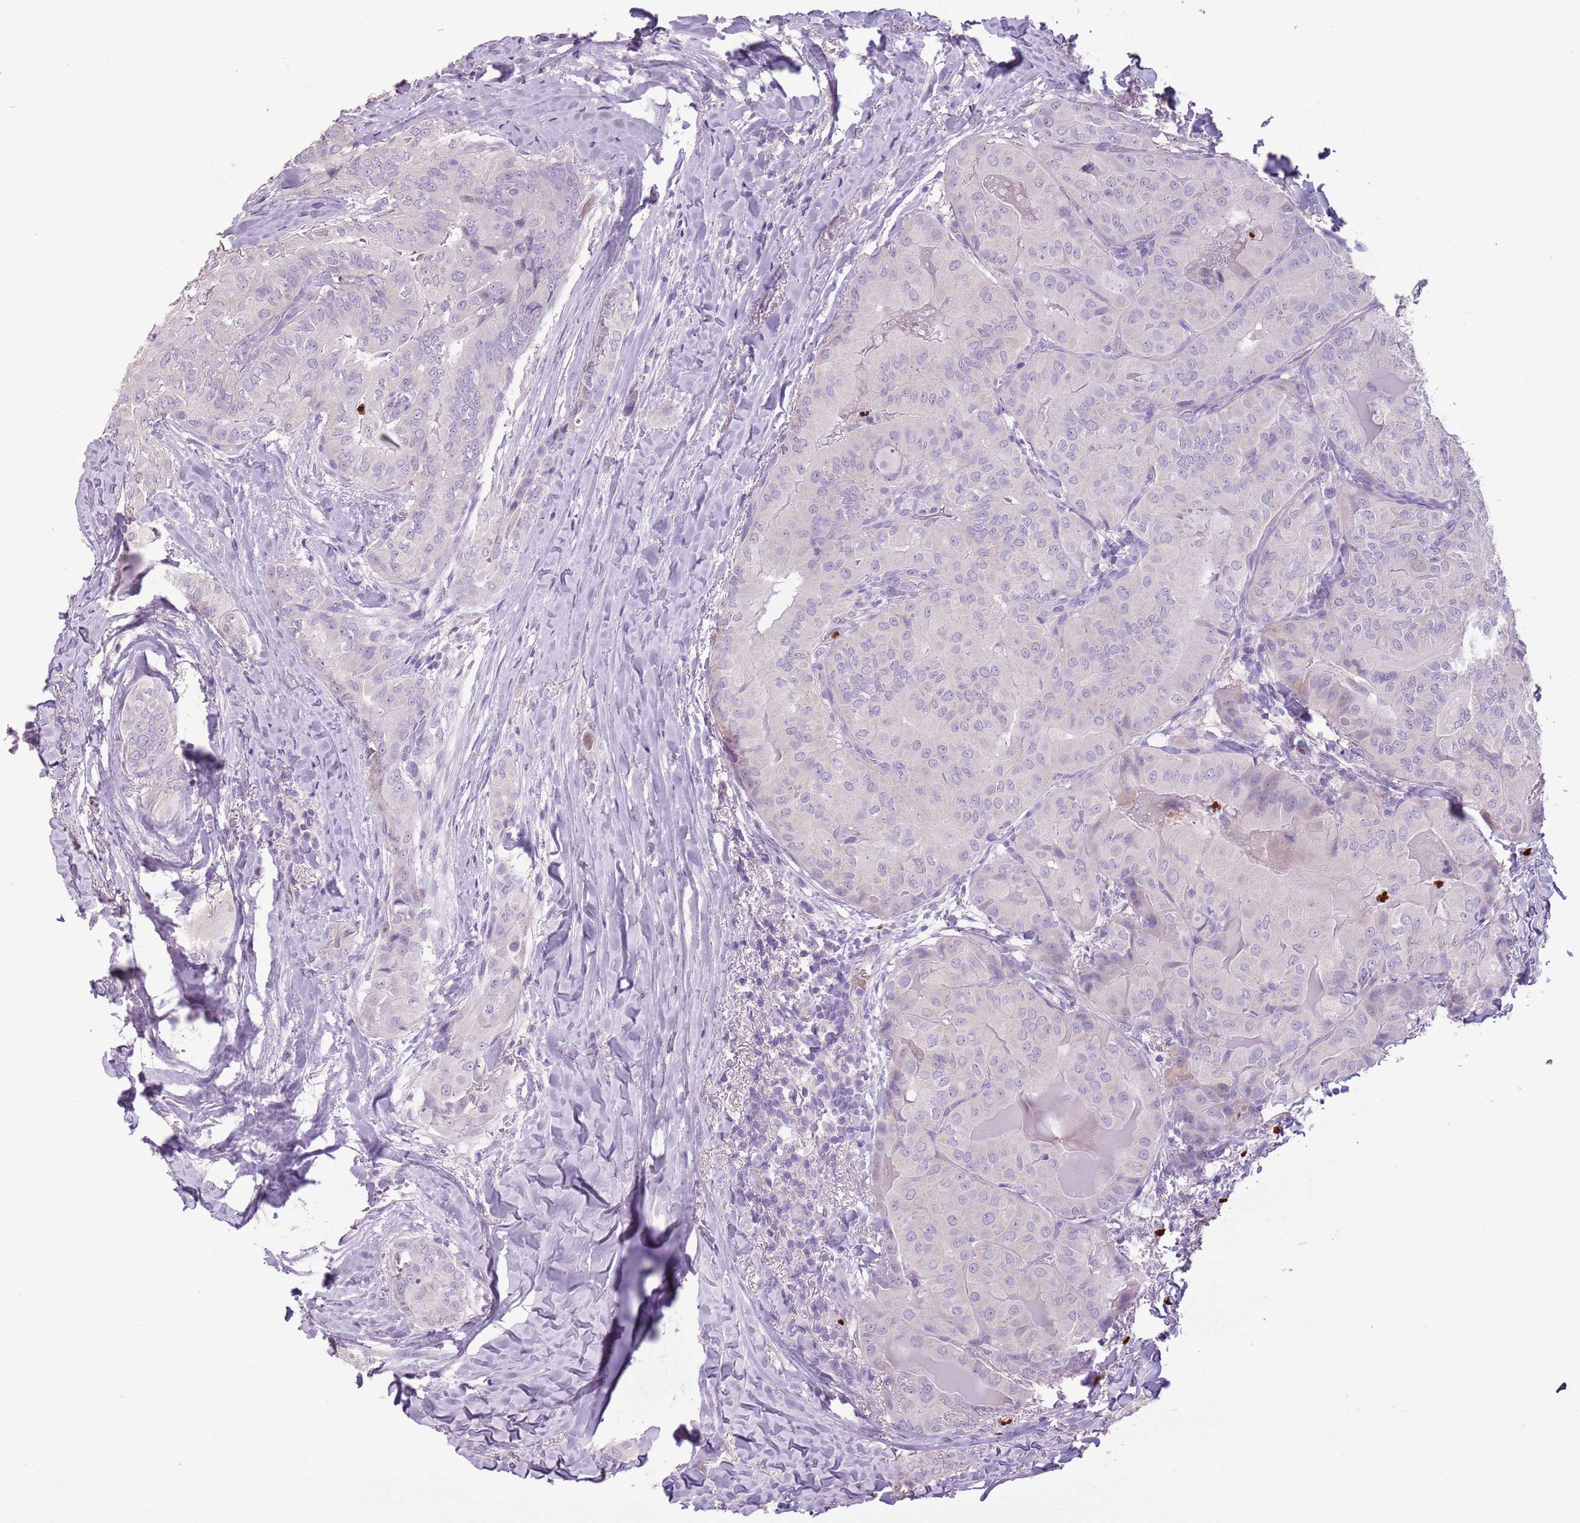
{"staining": {"intensity": "negative", "quantity": "none", "location": "none"}, "tissue": "thyroid cancer", "cell_type": "Tumor cells", "image_type": "cancer", "snomed": [{"axis": "morphology", "description": "Papillary adenocarcinoma, NOS"}, {"axis": "topography", "description": "Thyroid gland"}], "caption": "Tumor cells are negative for brown protein staining in papillary adenocarcinoma (thyroid).", "gene": "CELF6", "patient": {"sex": "female", "age": 68}}